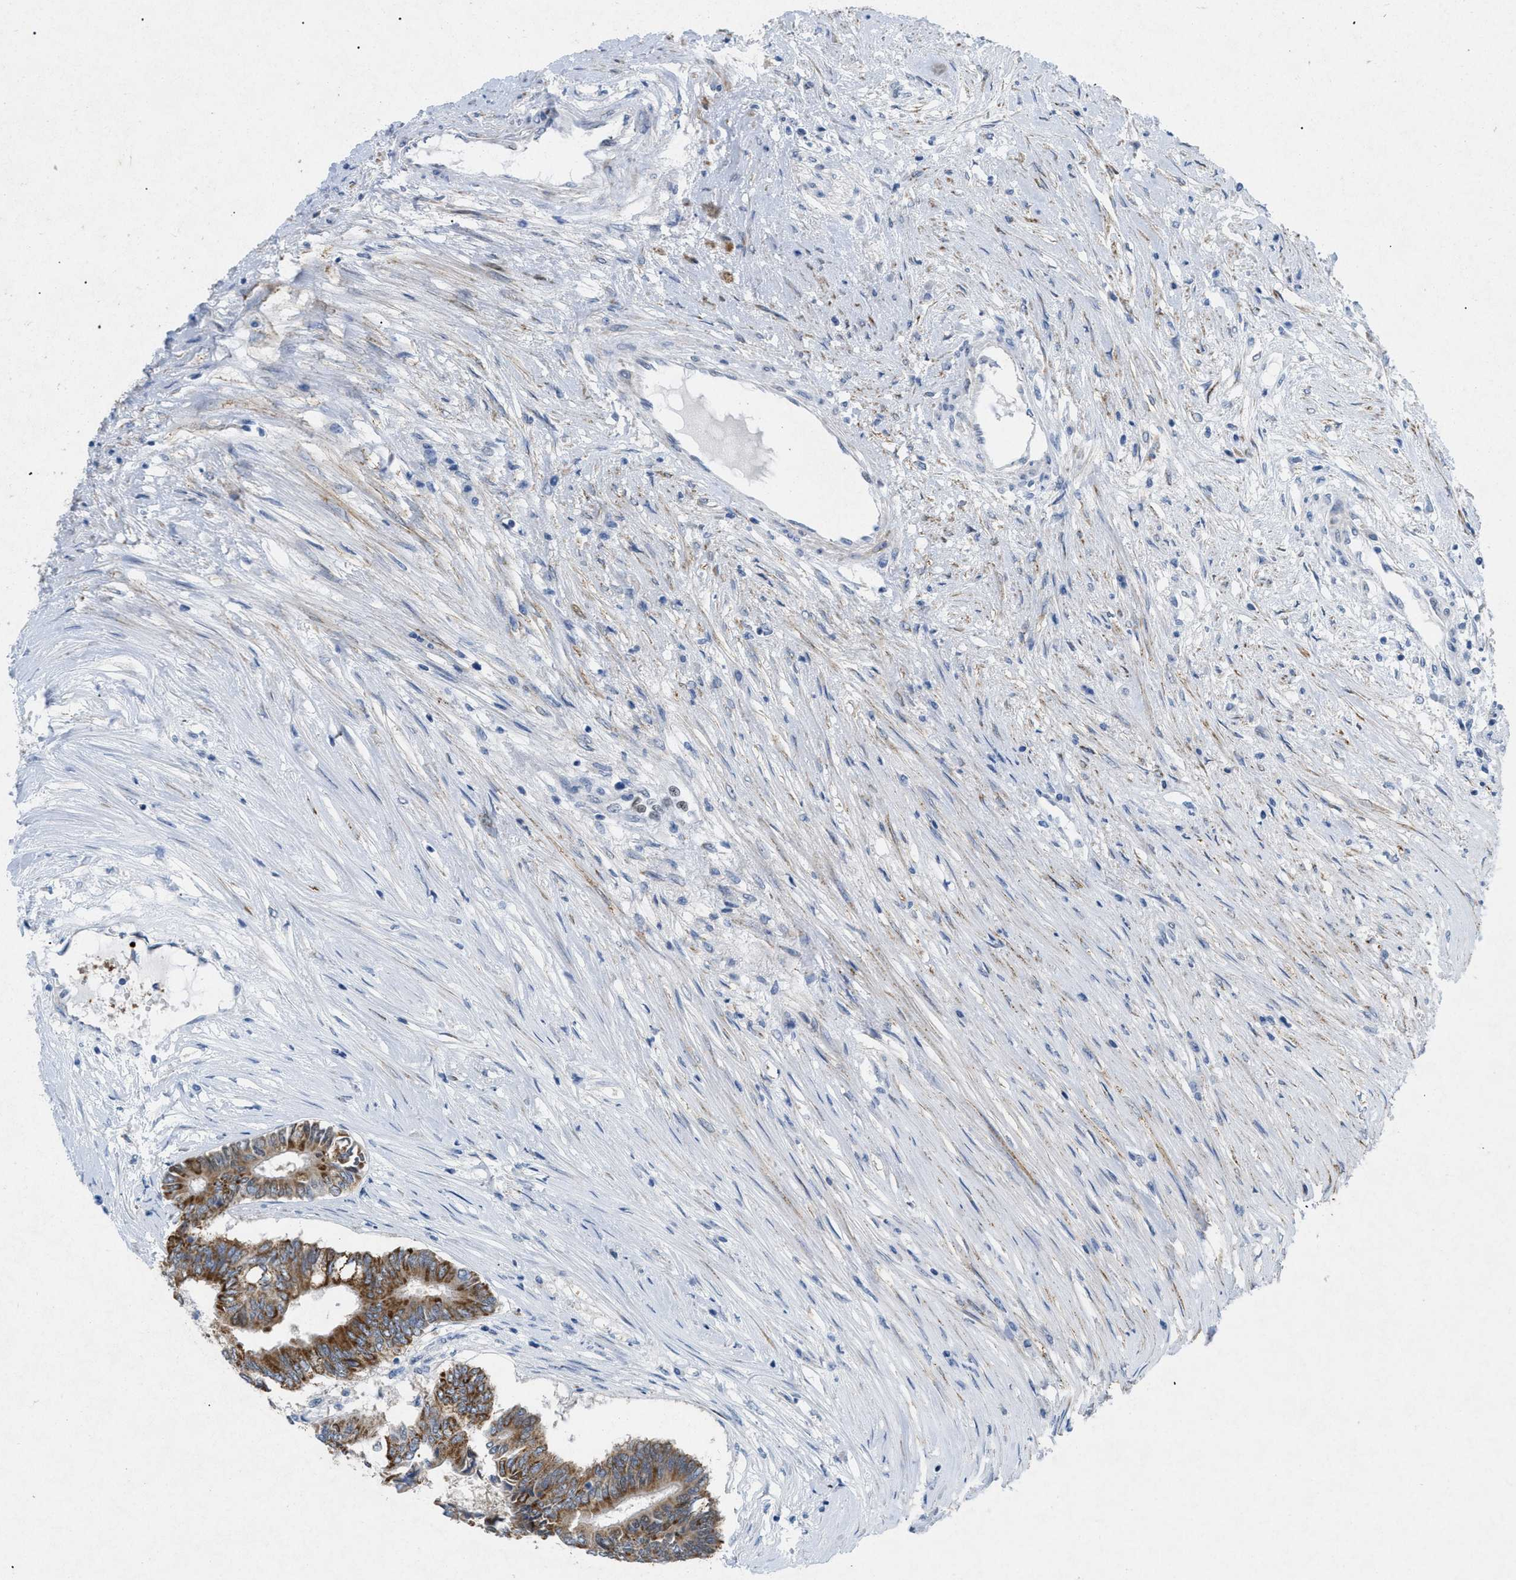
{"staining": {"intensity": "moderate", "quantity": "25%-75%", "location": "cytoplasmic/membranous"}, "tissue": "colorectal cancer", "cell_type": "Tumor cells", "image_type": "cancer", "snomed": [{"axis": "morphology", "description": "Adenocarcinoma, NOS"}, {"axis": "topography", "description": "Rectum"}], "caption": "Immunohistochemical staining of adenocarcinoma (colorectal) reveals moderate cytoplasmic/membranous protein positivity in approximately 25%-75% of tumor cells.", "gene": "TASOR", "patient": {"sex": "male", "age": 63}}